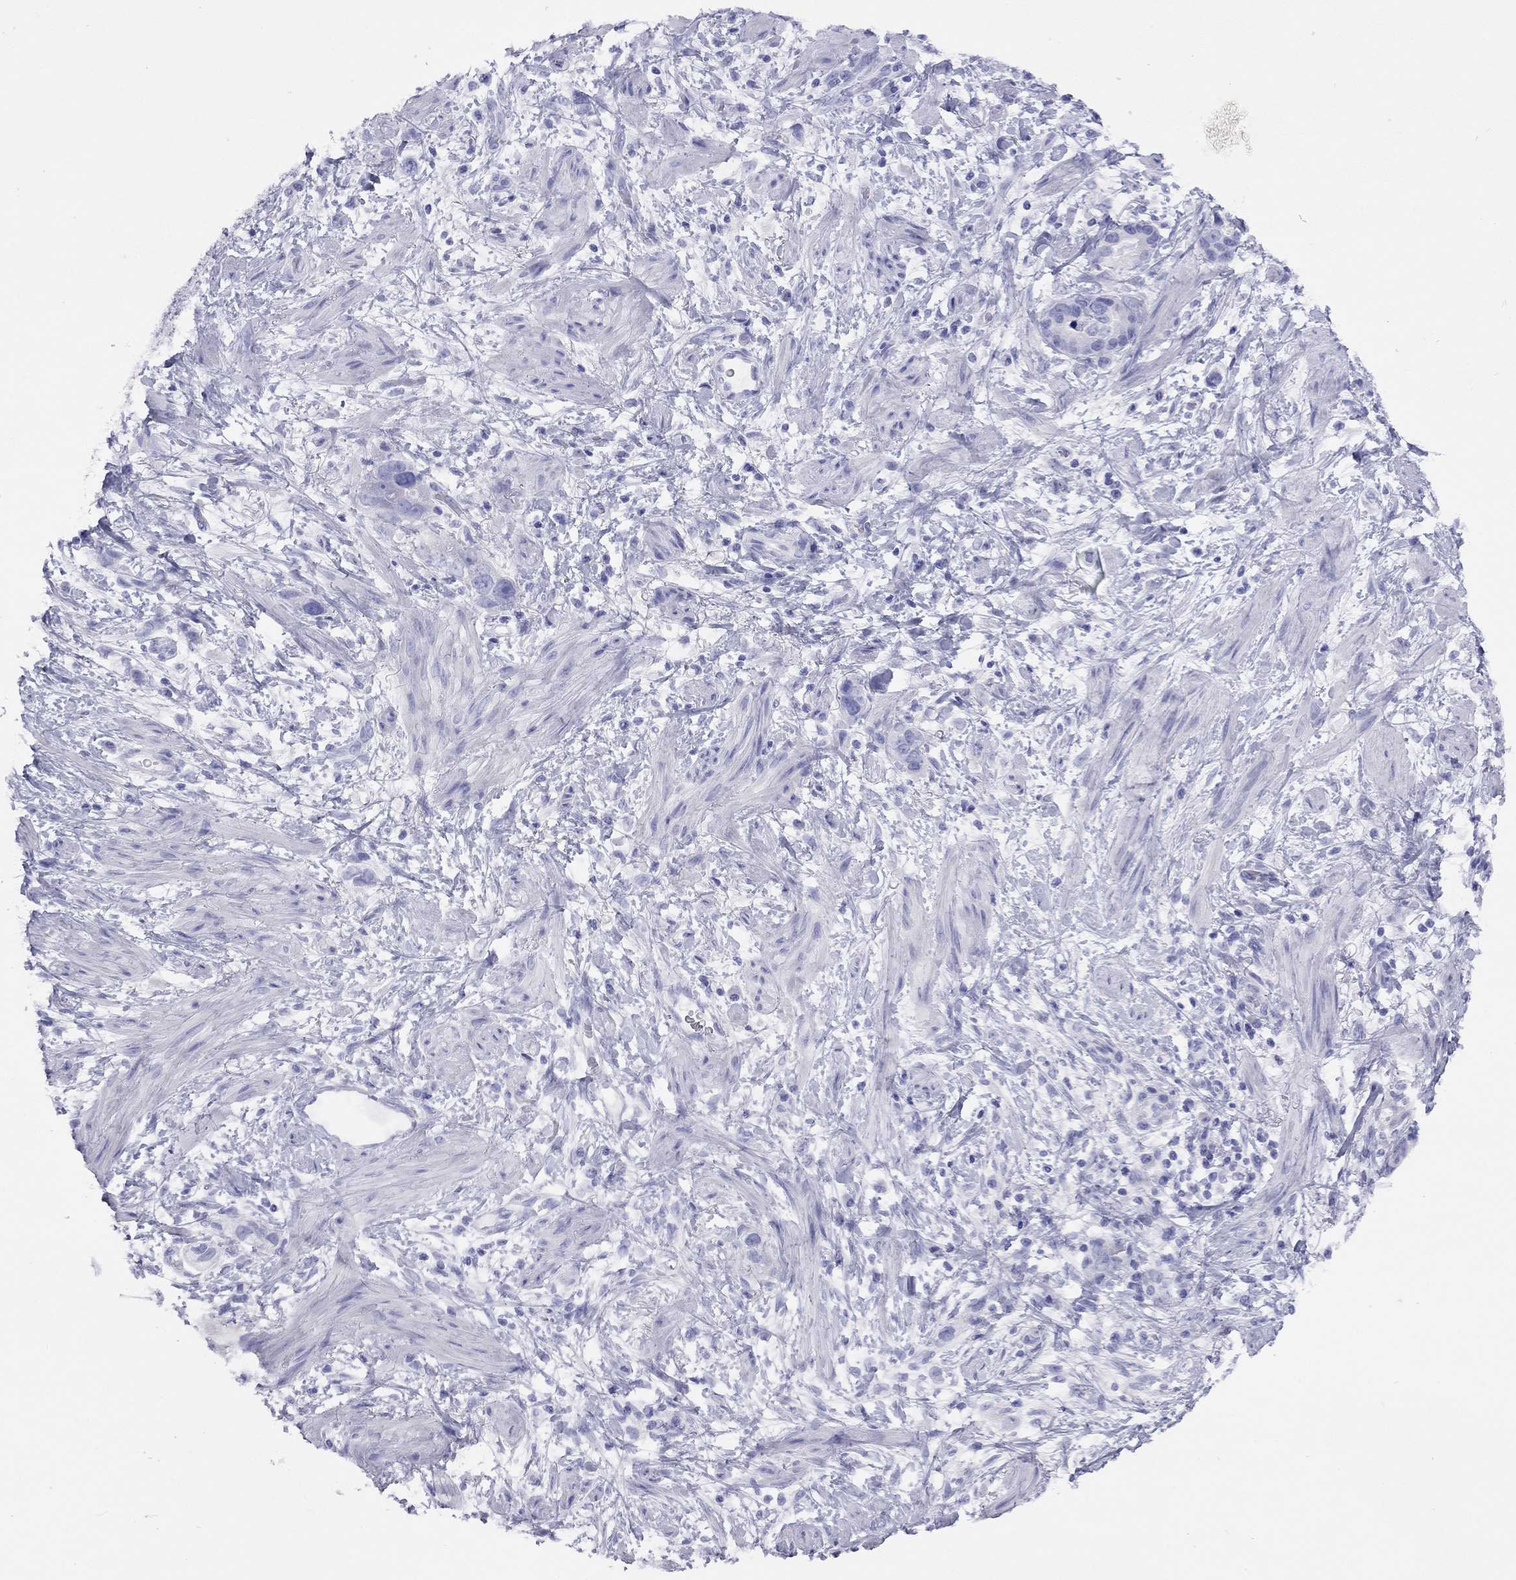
{"staining": {"intensity": "negative", "quantity": "none", "location": "none"}, "tissue": "stomach cancer", "cell_type": "Tumor cells", "image_type": "cancer", "snomed": [{"axis": "morphology", "description": "Adenocarcinoma, NOS"}, {"axis": "topography", "description": "Stomach, lower"}], "caption": "Tumor cells show no significant positivity in stomach cancer.", "gene": "HLA-DQB2", "patient": {"sex": "female", "age": 93}}